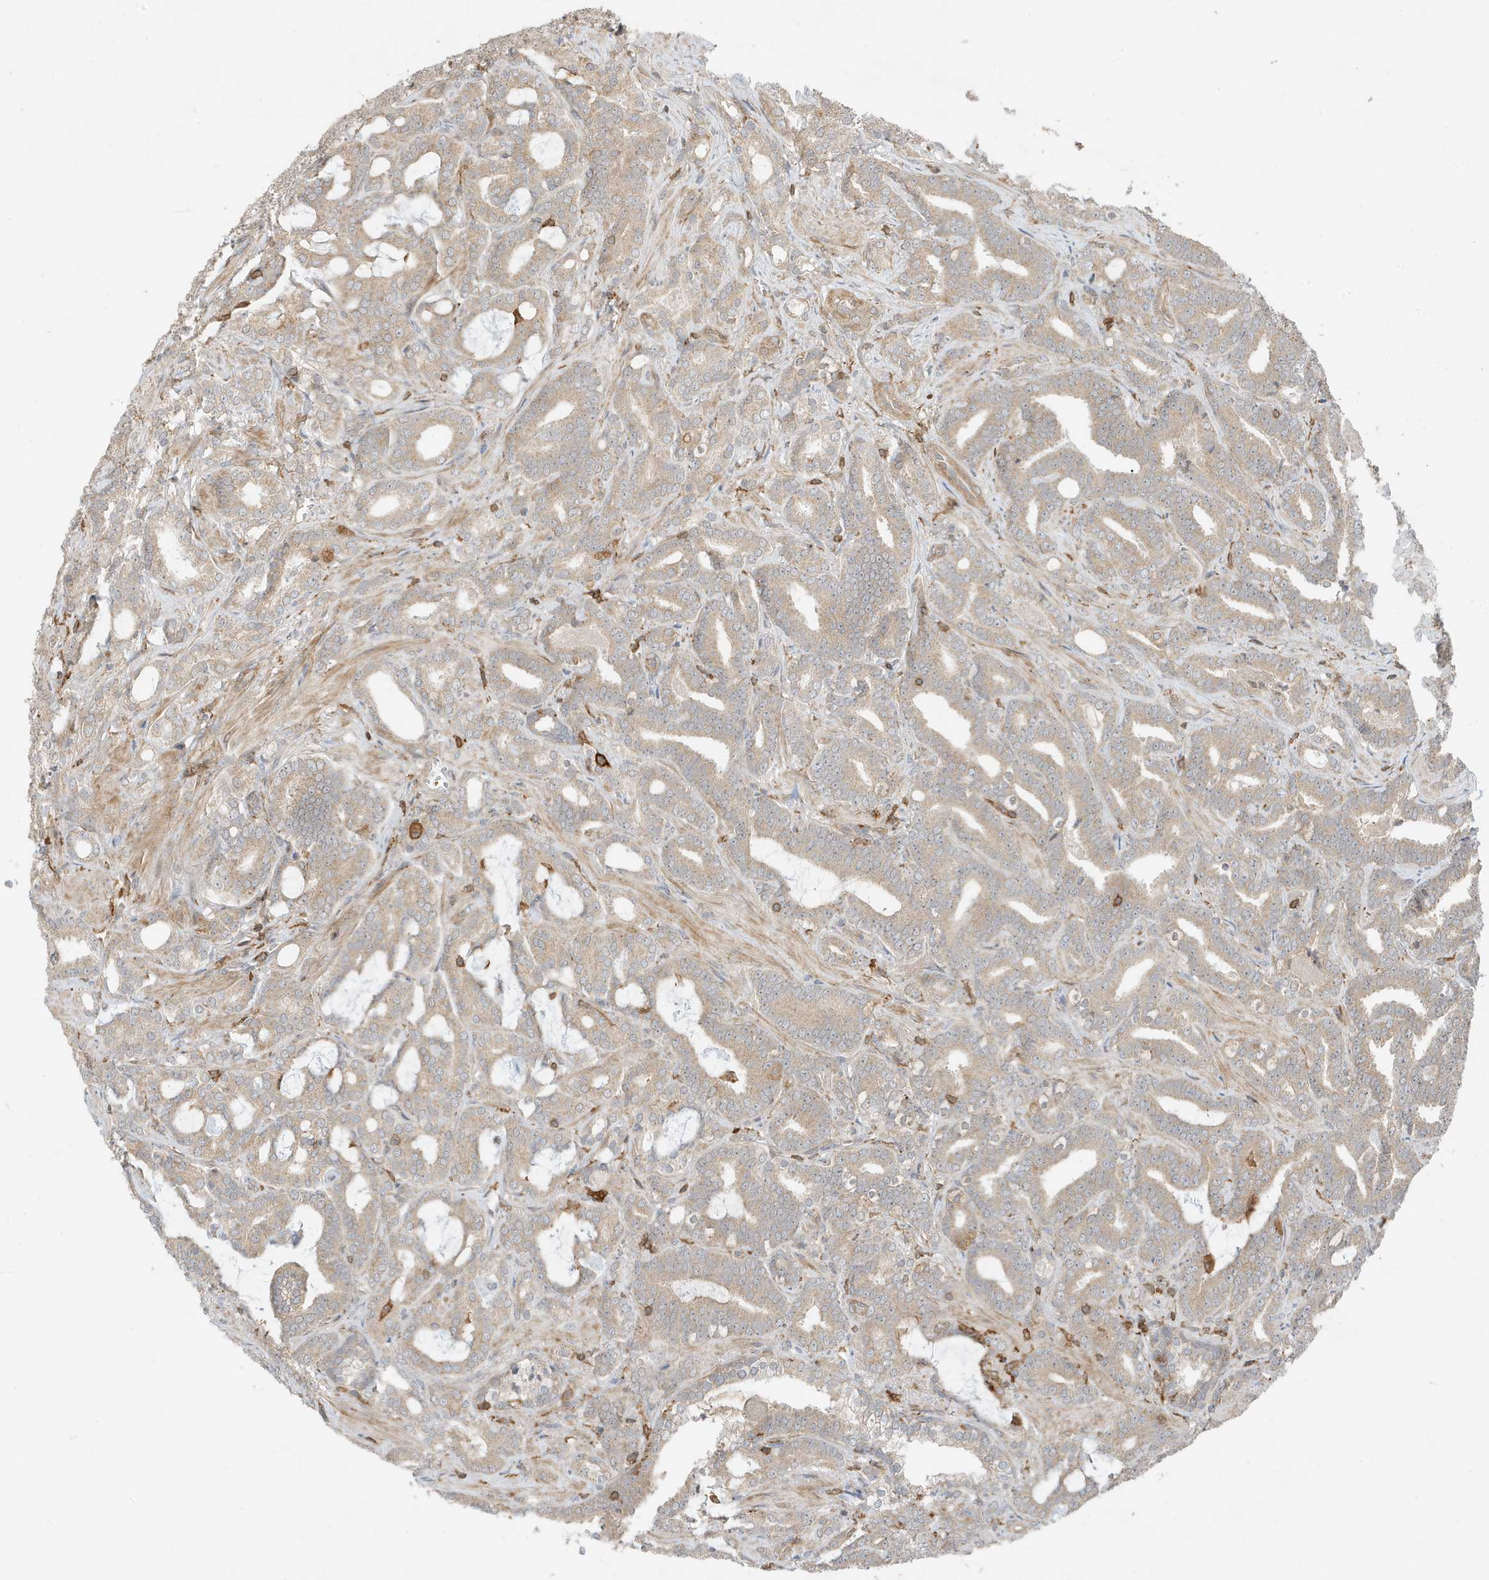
{"staining": {"intensity": "weak", "quantity": ">75%", "location": "cytoplasmic/membranous"}, "tissue": "prostate cancer", "cell_type": "Tumor cells", "image_type": "cancer", "snomed": [{"axis": "morphology", "description": "Adenocarcinoma, High grade"}, {"axis": "topography", "description": "Prostate and seminal vesicle, NOS"}], "caption": "Immunohistochemistry (IHC) of human high-grade adenocarcinoma (prostate) displays low levels of weak cytoplasmic/membranous expression in about >75% of tumor cells.", "gene": "TATDN3", "patient": {"sex": "male", "age": 67}}